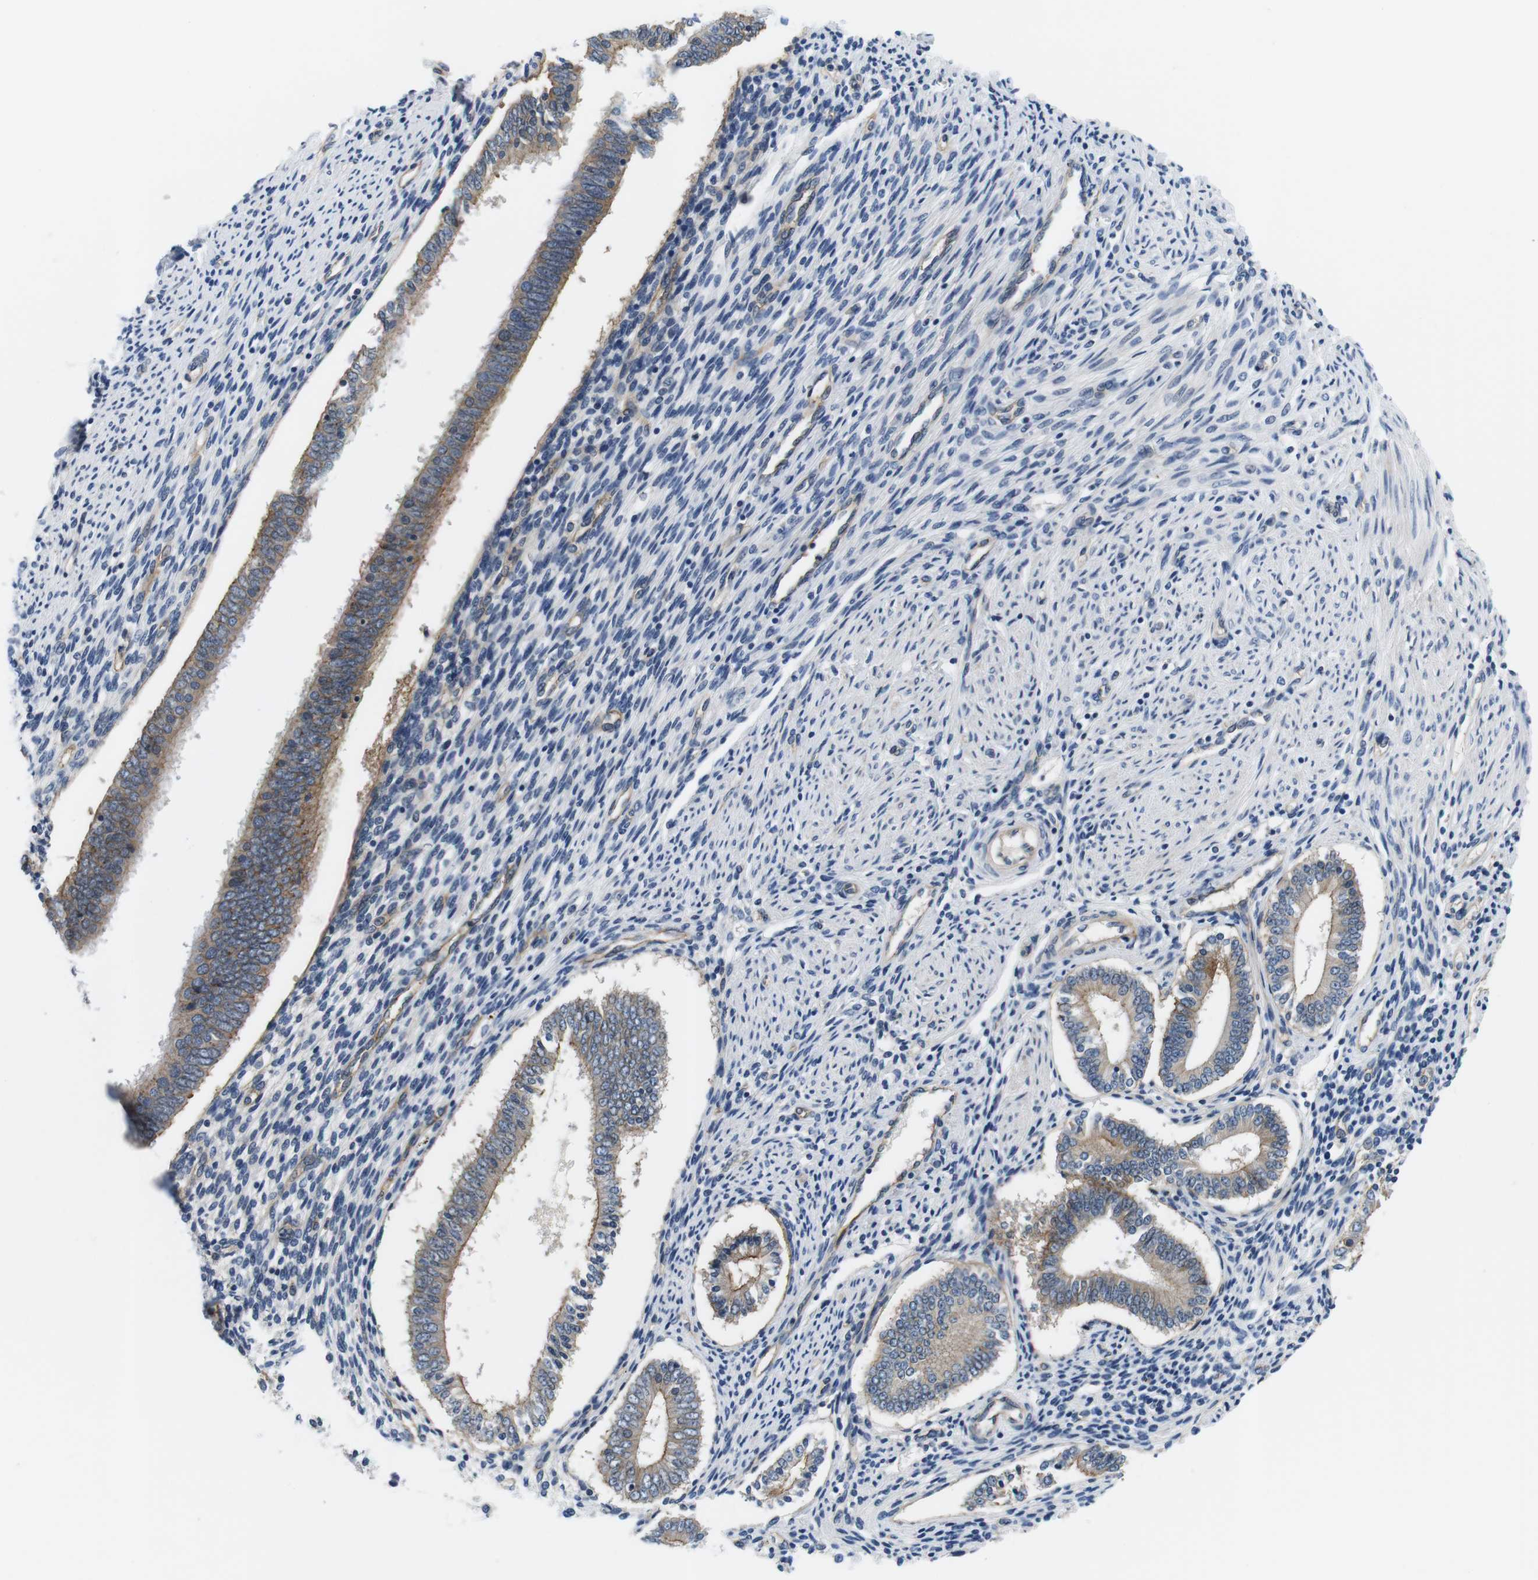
{"staining": {"intensity": "moderate", "quantity": "<25%", "location": "cytoplasmic/membranous"}, "tissue": "endometrium", "cell_type": "Cells in endometrial stroma", "image_type": "normal", "snomed": [{"axis": "morphology", "description": "Normal tissue, NOS"}, {"axis": "topography", "description": "Endometrium"}], "caption": "Endometrium stained for a protein (brown) exhibits moderate cytoplasmic/membranous positive staining in about <25% of cells in endometrial stroma.", "gene": "SLC30A1", "patient": {"sex": "female", "age": 42}}